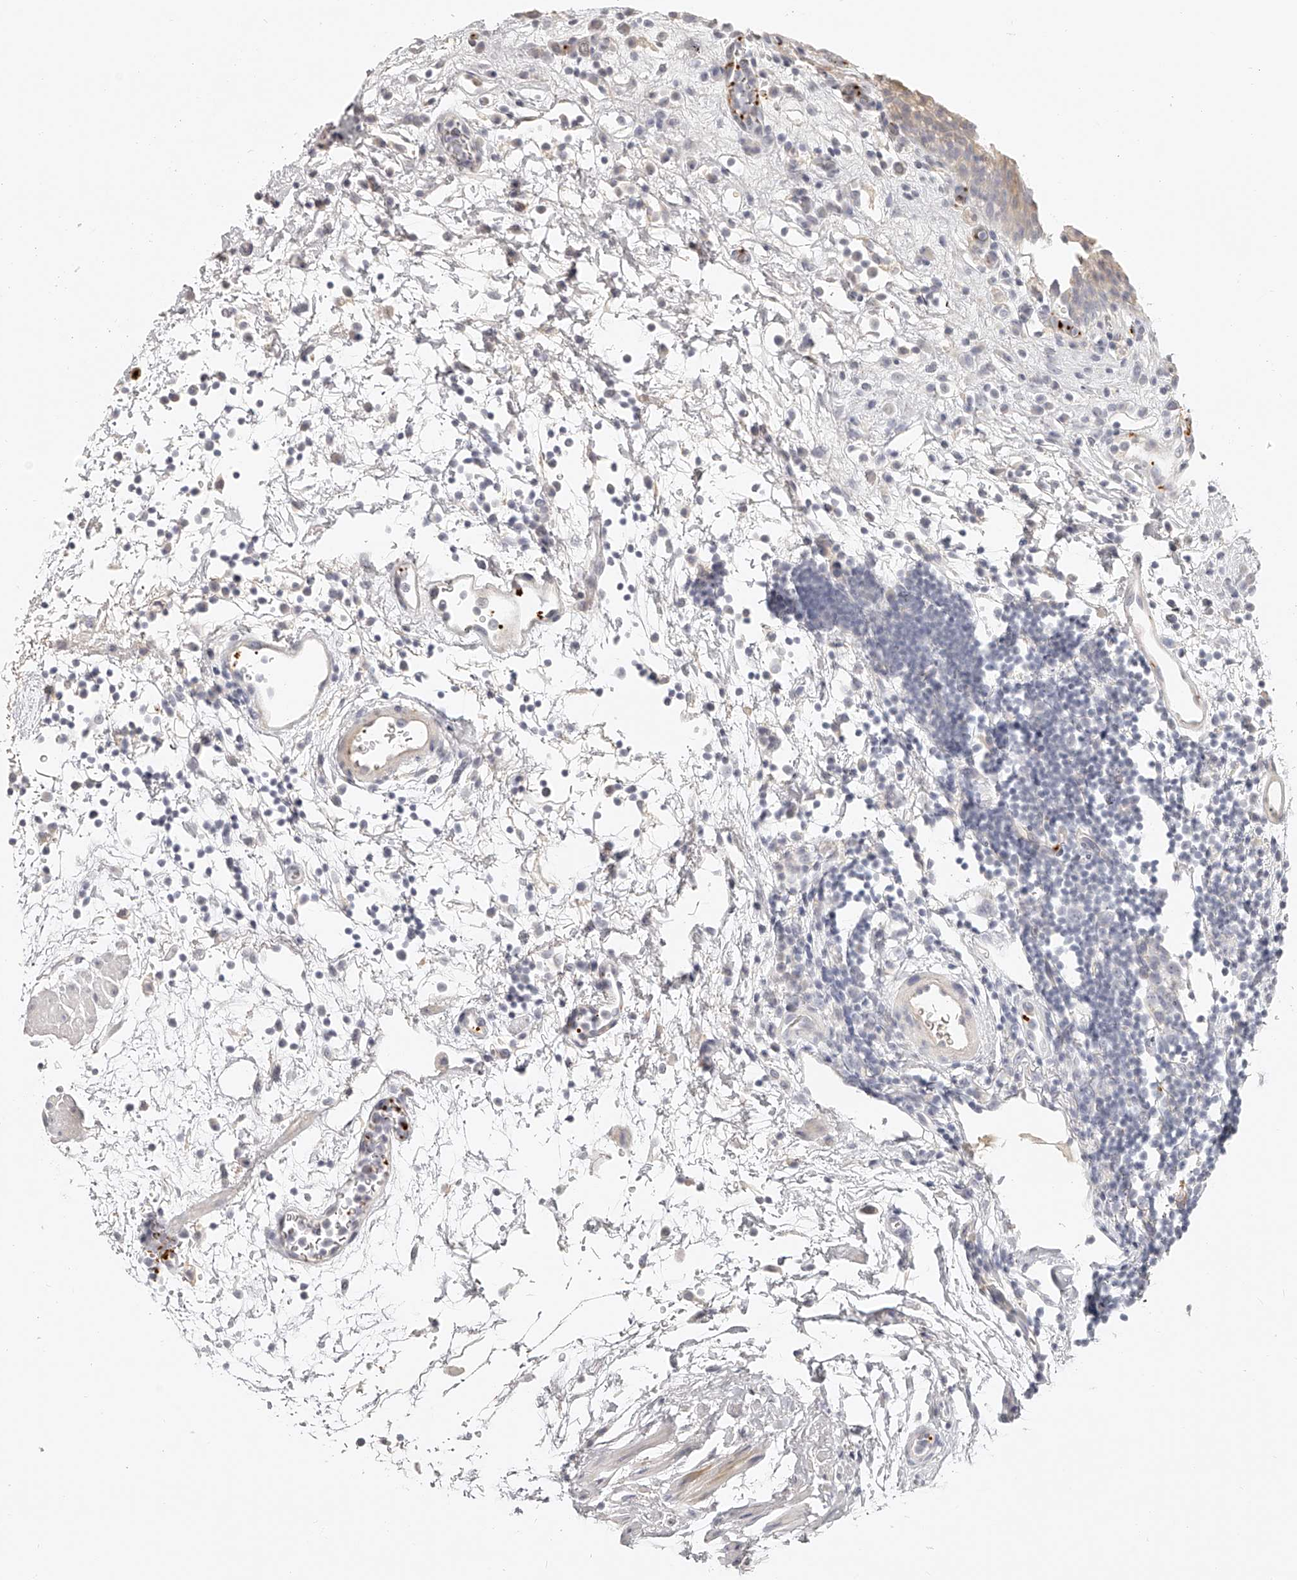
{"staining": {"intensity": "moderate", "quantity": "<25%", "location": "cytoplasmic/membranous"}, "tissue": "urinary bladder", "cell_type": "Urothelial cells", "image_type": "normal", "snomed": [{"axis": "morphology", "description": "Normal tissue, NOS"}, {"axis": "morphology", "description": "Inflammation, NOS"}, {"axis": "topography", "description": "Urinary bladder"}], "caption": "Brown immunohistochemical staining in benign human urinary bladder shows moderate cytoplasmic/membranous staining in approximately <25% of urothelial cells. Ihc stains the protein in brown and the nuclei are stained blue.", "gene": "ITGB3", "patient": {"sex": "female", "age": 75}}